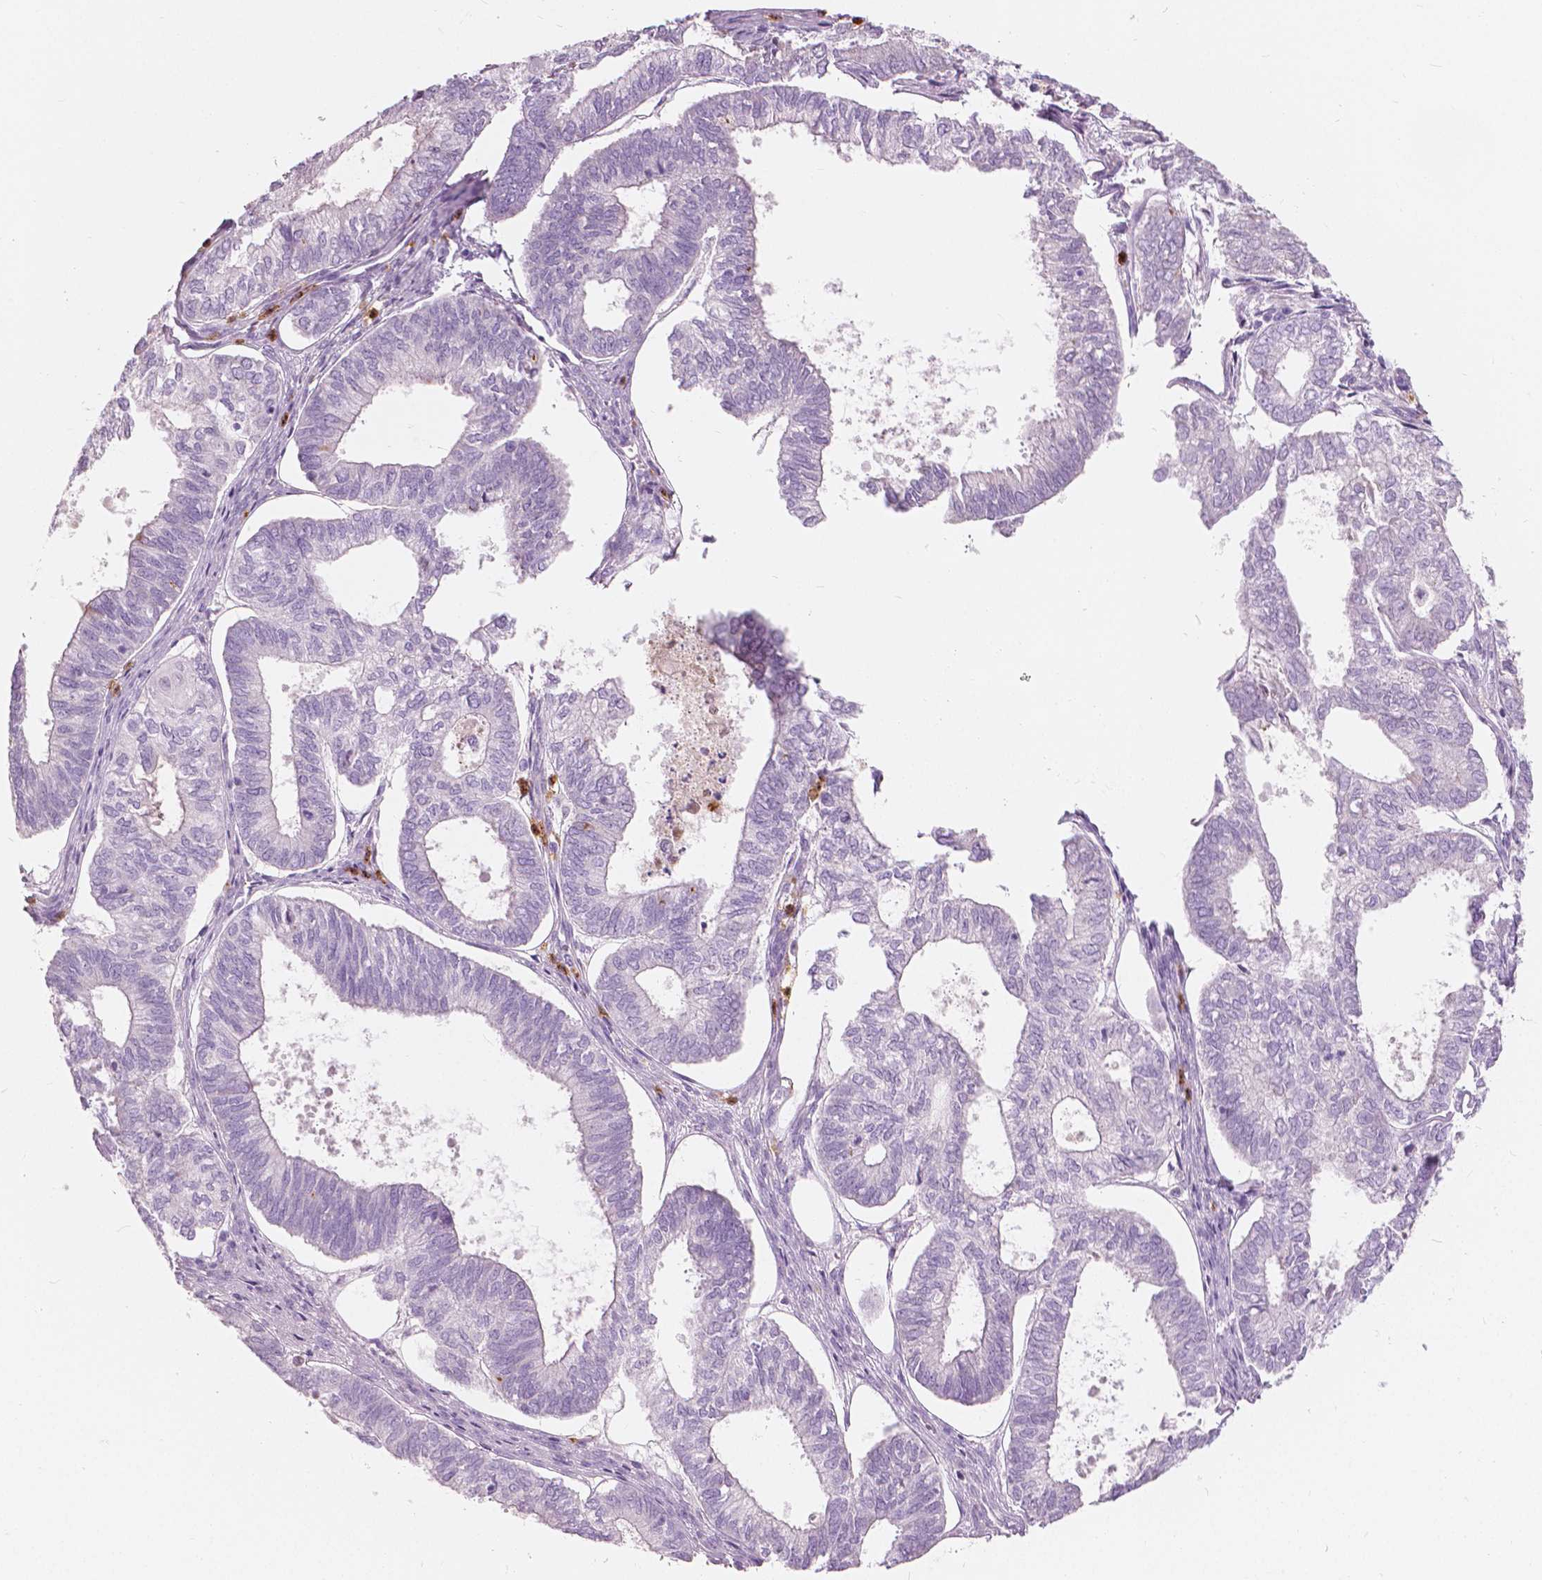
{"staining": {"intensity": "negative", "quantity": "none", "location": "none"}, "tissue": "ovarian cancer", "cell_type": "Tumor cells", "image_type": "cancer", "snomed": [{"axis": "morphology", "description": "Carcinoma, endometroid"}, {"axis": "topography", "description": "Ovary"}], "caption": "Immunohistochemical staining of ovarian endometroid carcinoma demonstrates no significant positivity in tumor cells.", "gene": "CXCR2", "patient": {"sex": "female", "age": 64}}